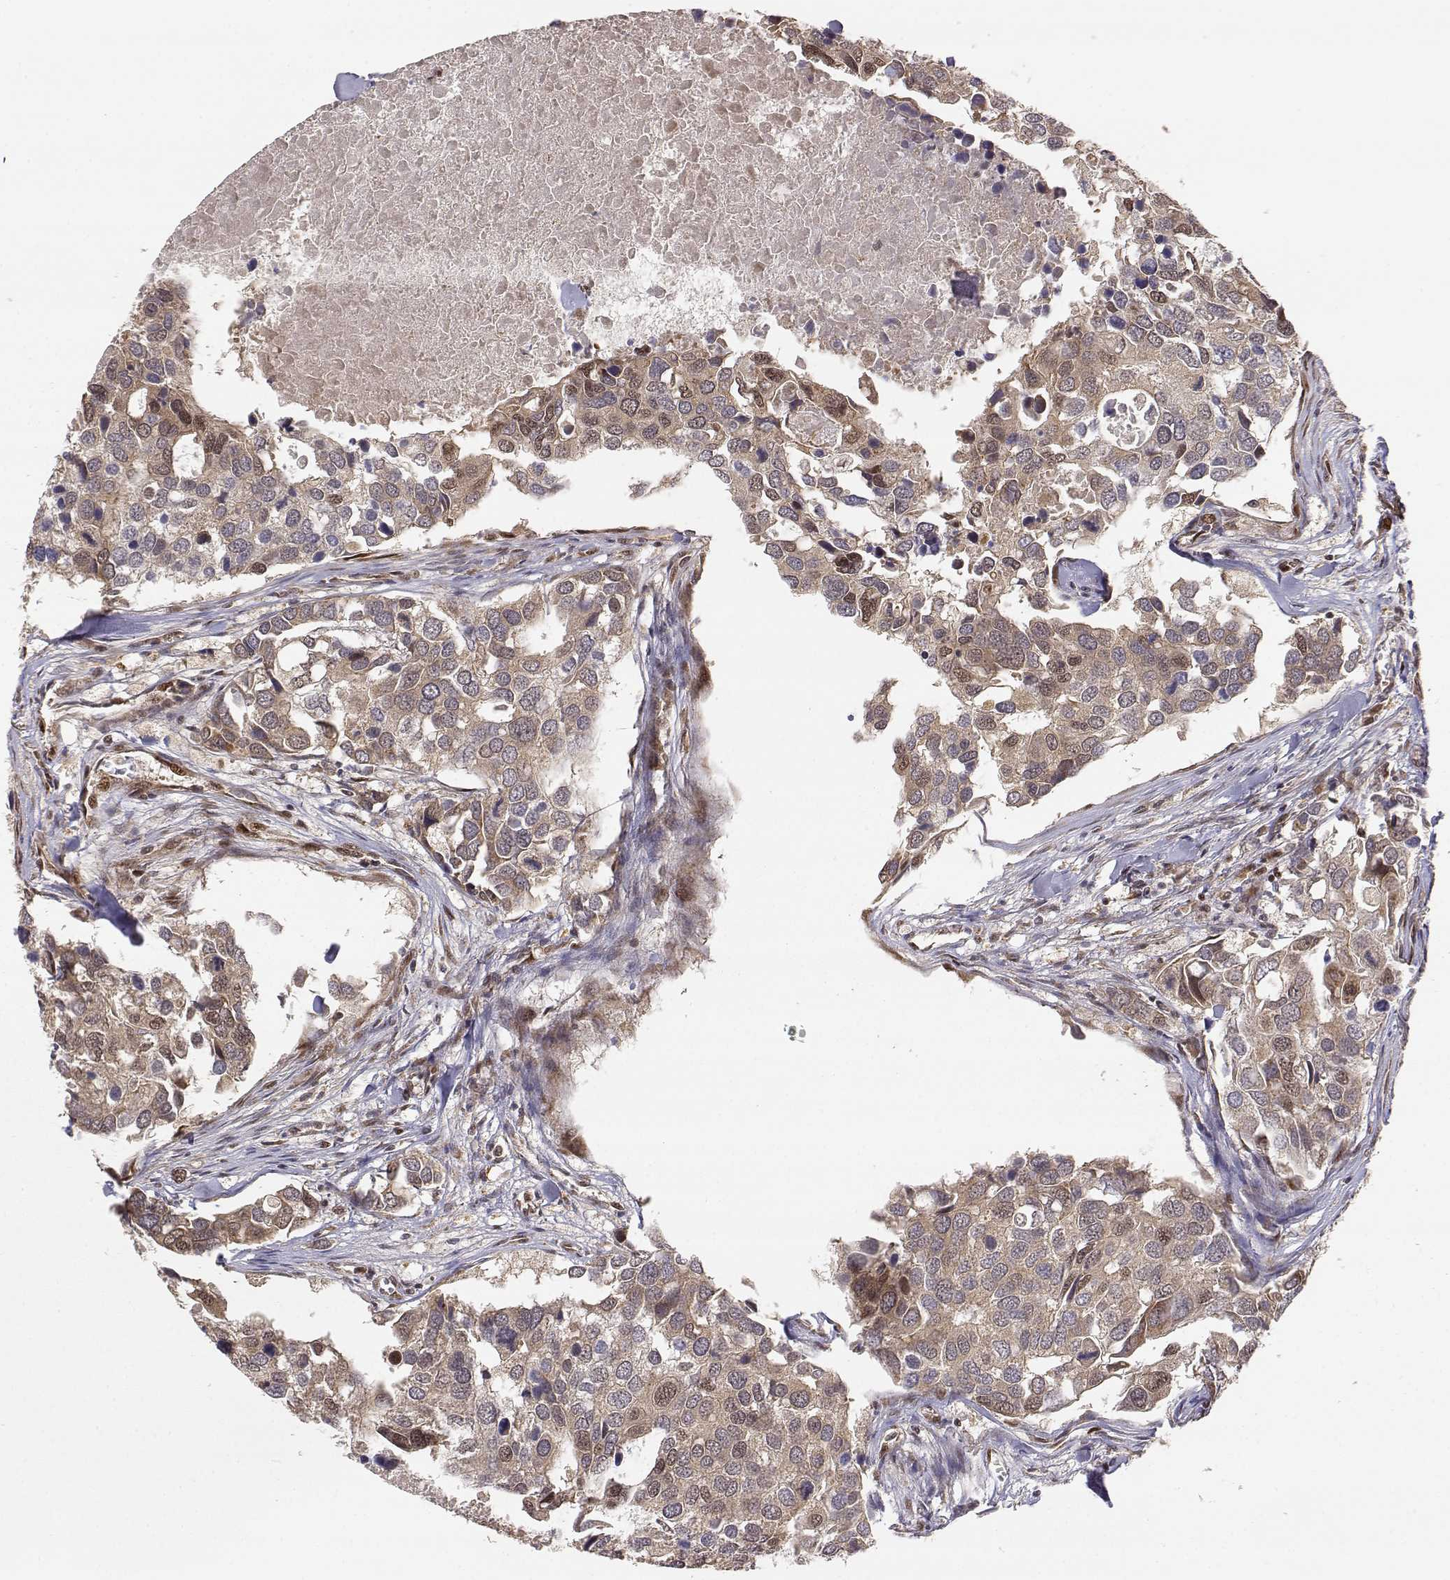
{"staining": {"intensity": "weak", "quantity": ">75%", "location": "cytoplasmic/membranous,nuclear"}, "tissue": "breast cancer", "cell_type": "Tumor cells", "image_type": "cancer", "snomed": [{"axis": "morphology", "description": "Duct carcinoma"}, {"axis": "topography", "description": "Breast"}], "caption": "Tumor cells exhibit low levels of weak cytoplasmic/membranous and nuclear staining in approximately >75% of cells in human breast invasive ductal carcinoma.", "gene": "BRCA1", "patient": {"sex": "female", "age": 83}}